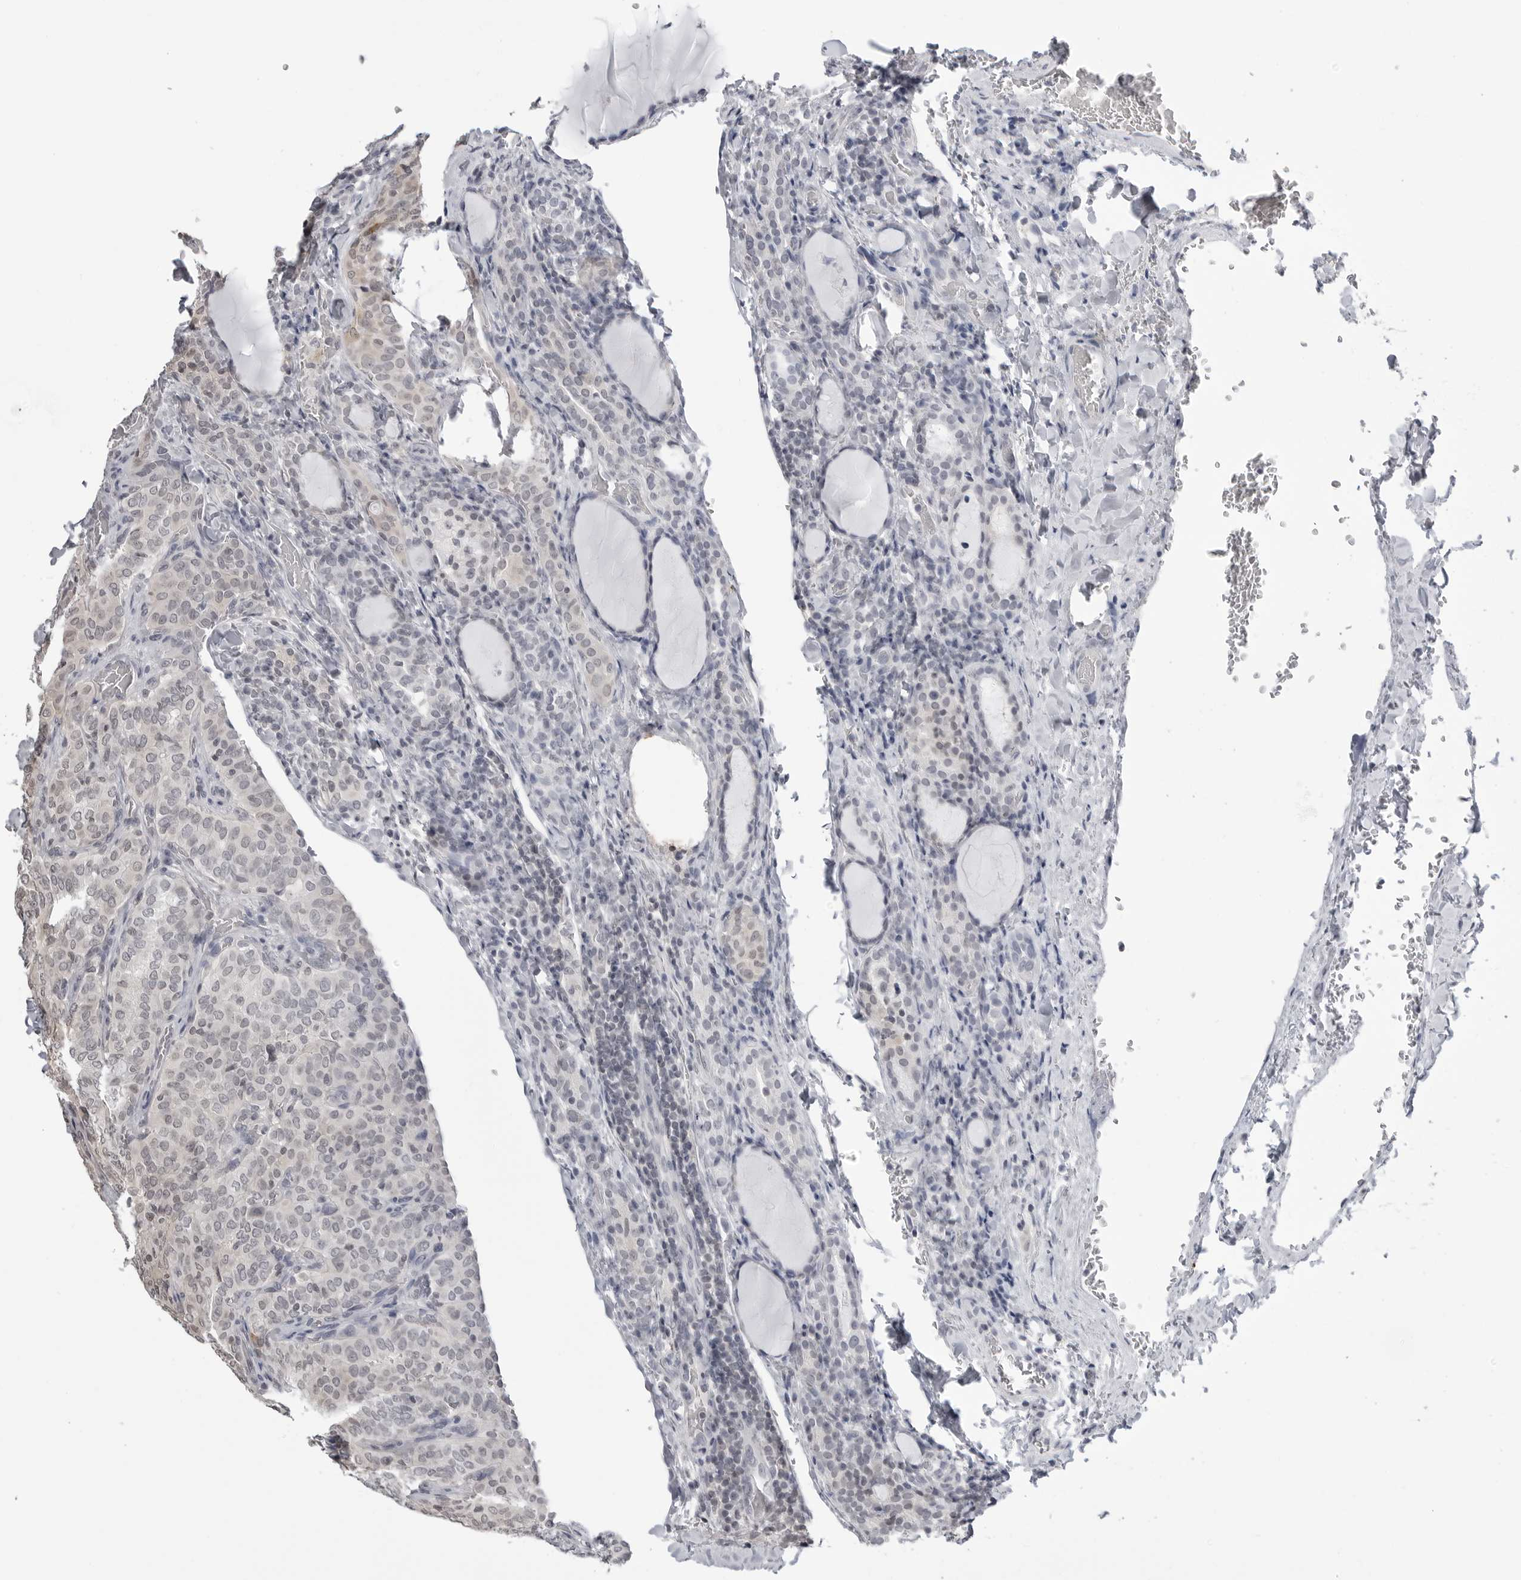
{"staining": {"intensity": "negative", "quantity": "none", "location": "none"}, "tissue": "thyroid cancer", "cell_type": "Tumor cells", "image_type": "cancer", "snomed": [{"axis": "morphology", "description": "Normal tissue, NOS"}, {"axis": "morphology", "description": "Papillary adenocarcinoma, NOS"}, {"axis": "topography", "description": "Thyroid gland"}], "caption": "DAB immunohistochemical staining of human papillary adenocarcinoma (thyroid) exhibits no significant positivity in tumor cells.", "gene": "YWHAG", "patient": {"sex": "female", "age": 30}}